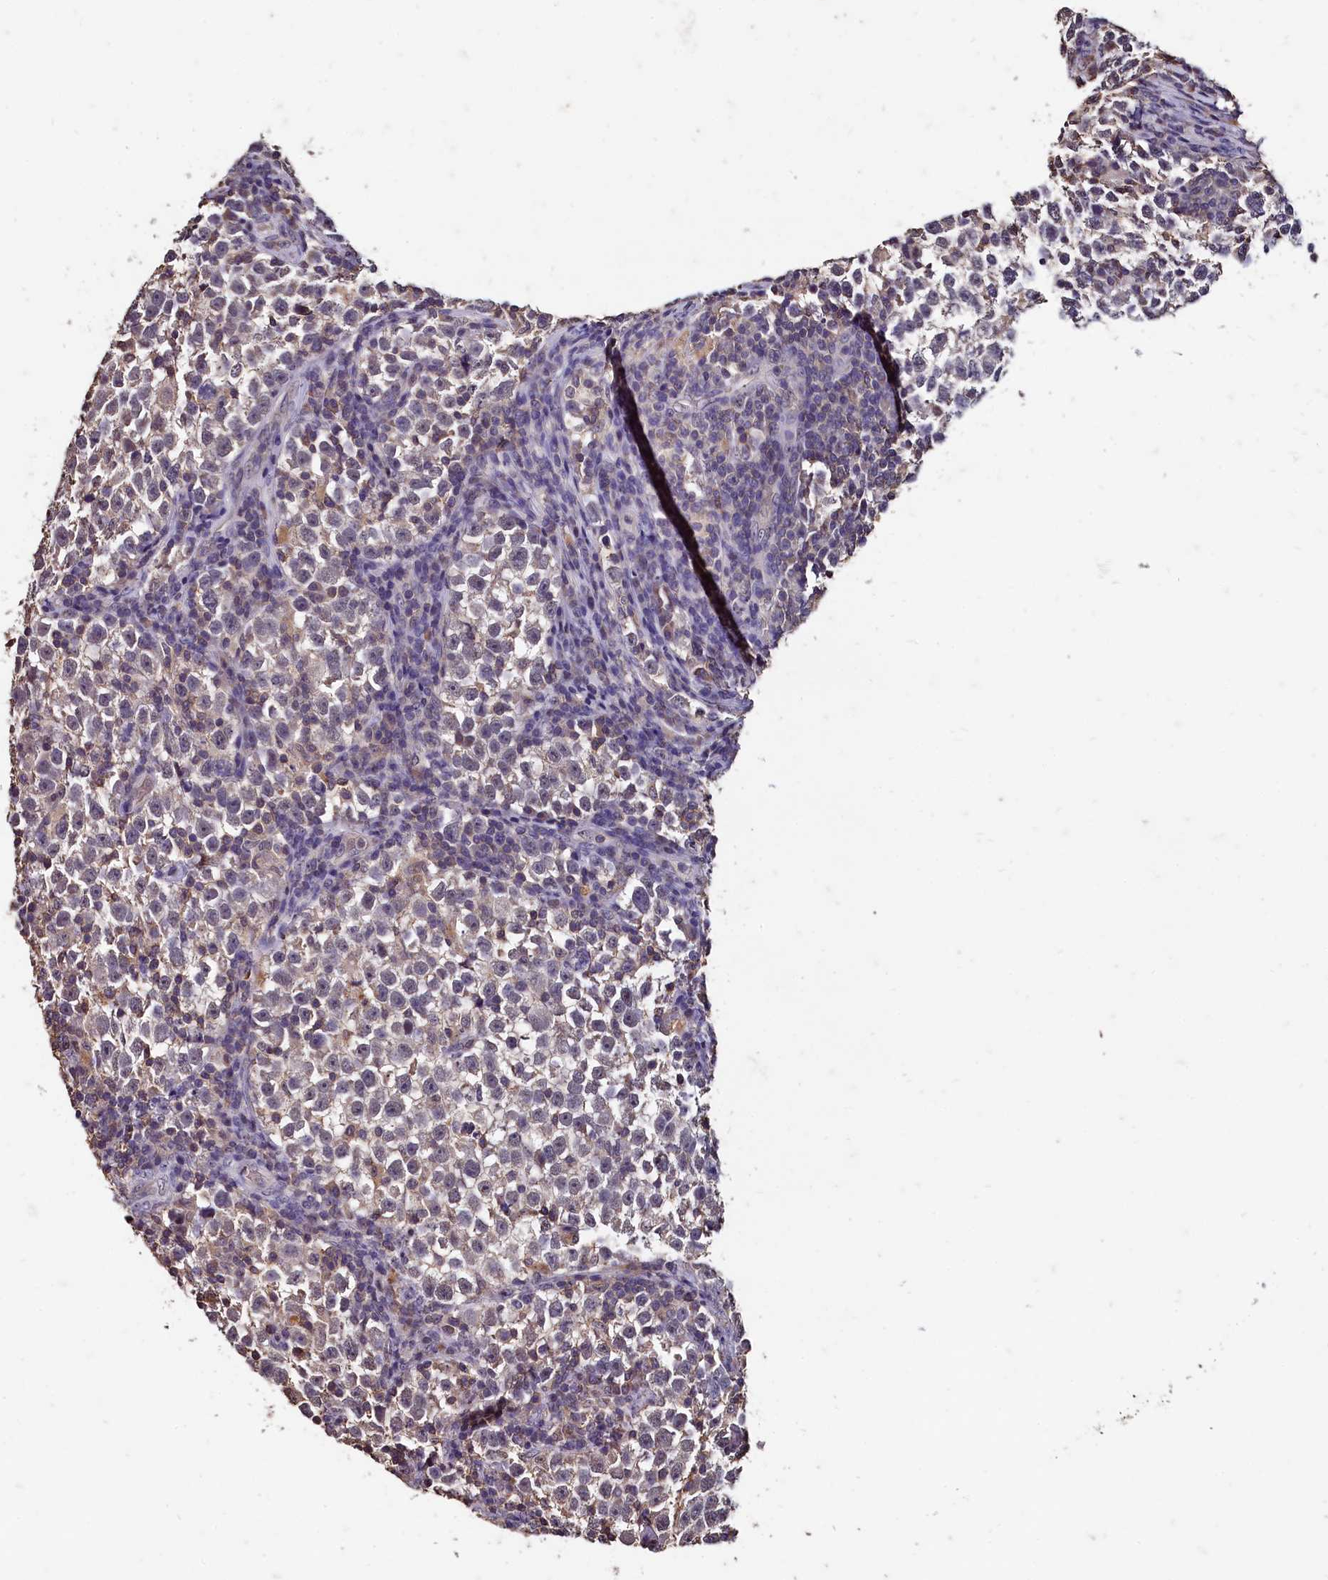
{"staining": {"intensity": "weak", "quantity": "<25%", "location": "cytoplasmic/membranous"}, "tissue": "testis cancer", "cell_type": "Tumor cells", "image_type": "cancer", "snomed": [{"axis": "morphology", "description": "Normal tissue, NOS"}, {"axis": "morphology", "description": "Seminoma, NOS"}, {"axis": "topography", "description": "Testis"}], "caption": "High power microscopy image of an immunohistochemistry (IHC) histopathology image of testis cancer, revealing no significant staining in tumor cells.", "gene": "CSTPP1", "patient": {"sex": "male", "age": 43}}